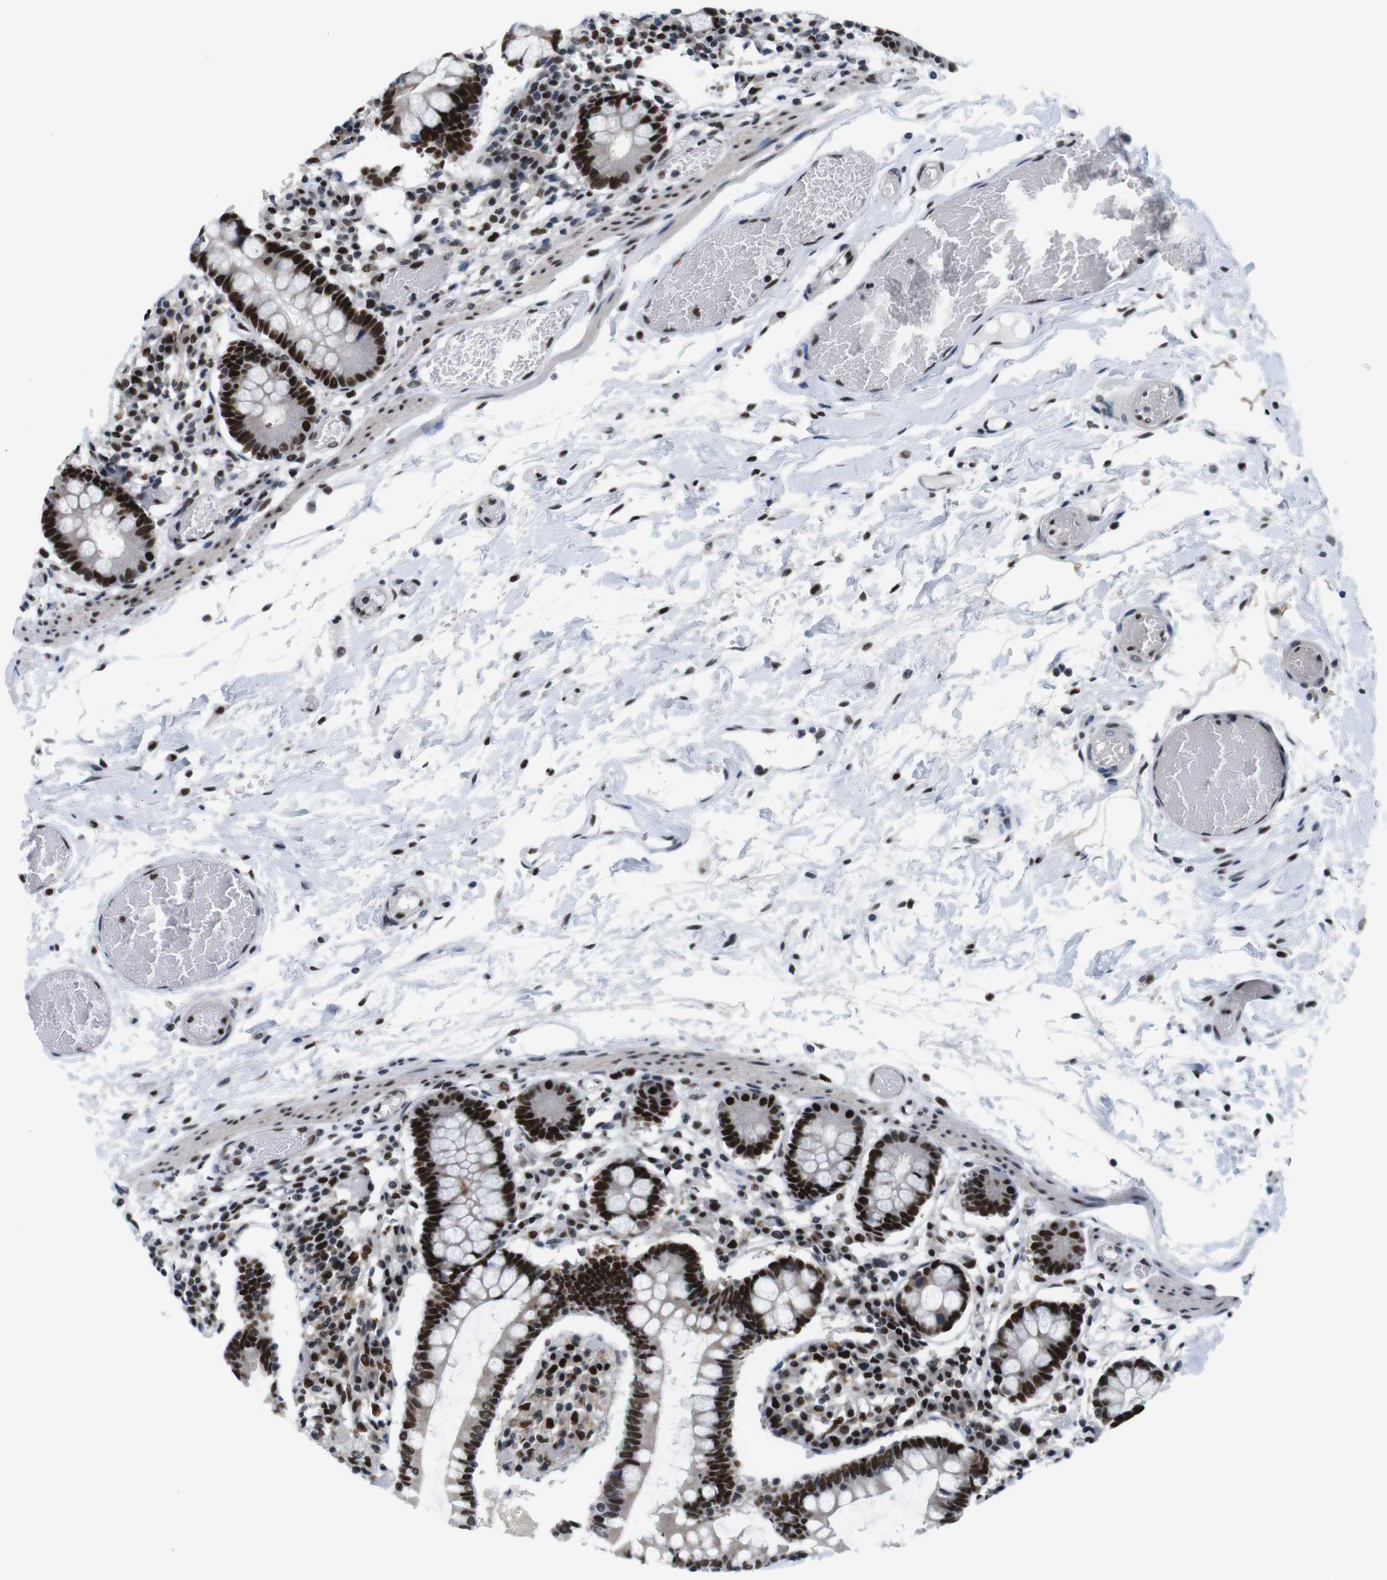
{"staining": {"intensity": "strong", "quantity": ">75%", "location": "nuclear"}, "tissue": "small intestine", "cell_type": "Glandular cells", "image_type": "normal", "snomed": [{"axis": "morphology", "description": "Normal tissue, NOS"}, {"axis": "topography", "description": "Small intestine"}], "caption": "IHC (DAB (3,3'-diaminobenzidine)) staining of normal small intestine shows strong nuclear protein positivity in about >75% of glandular cells.", "gene": "PSME3", "patient": {"sex": "female", "age": 61}}